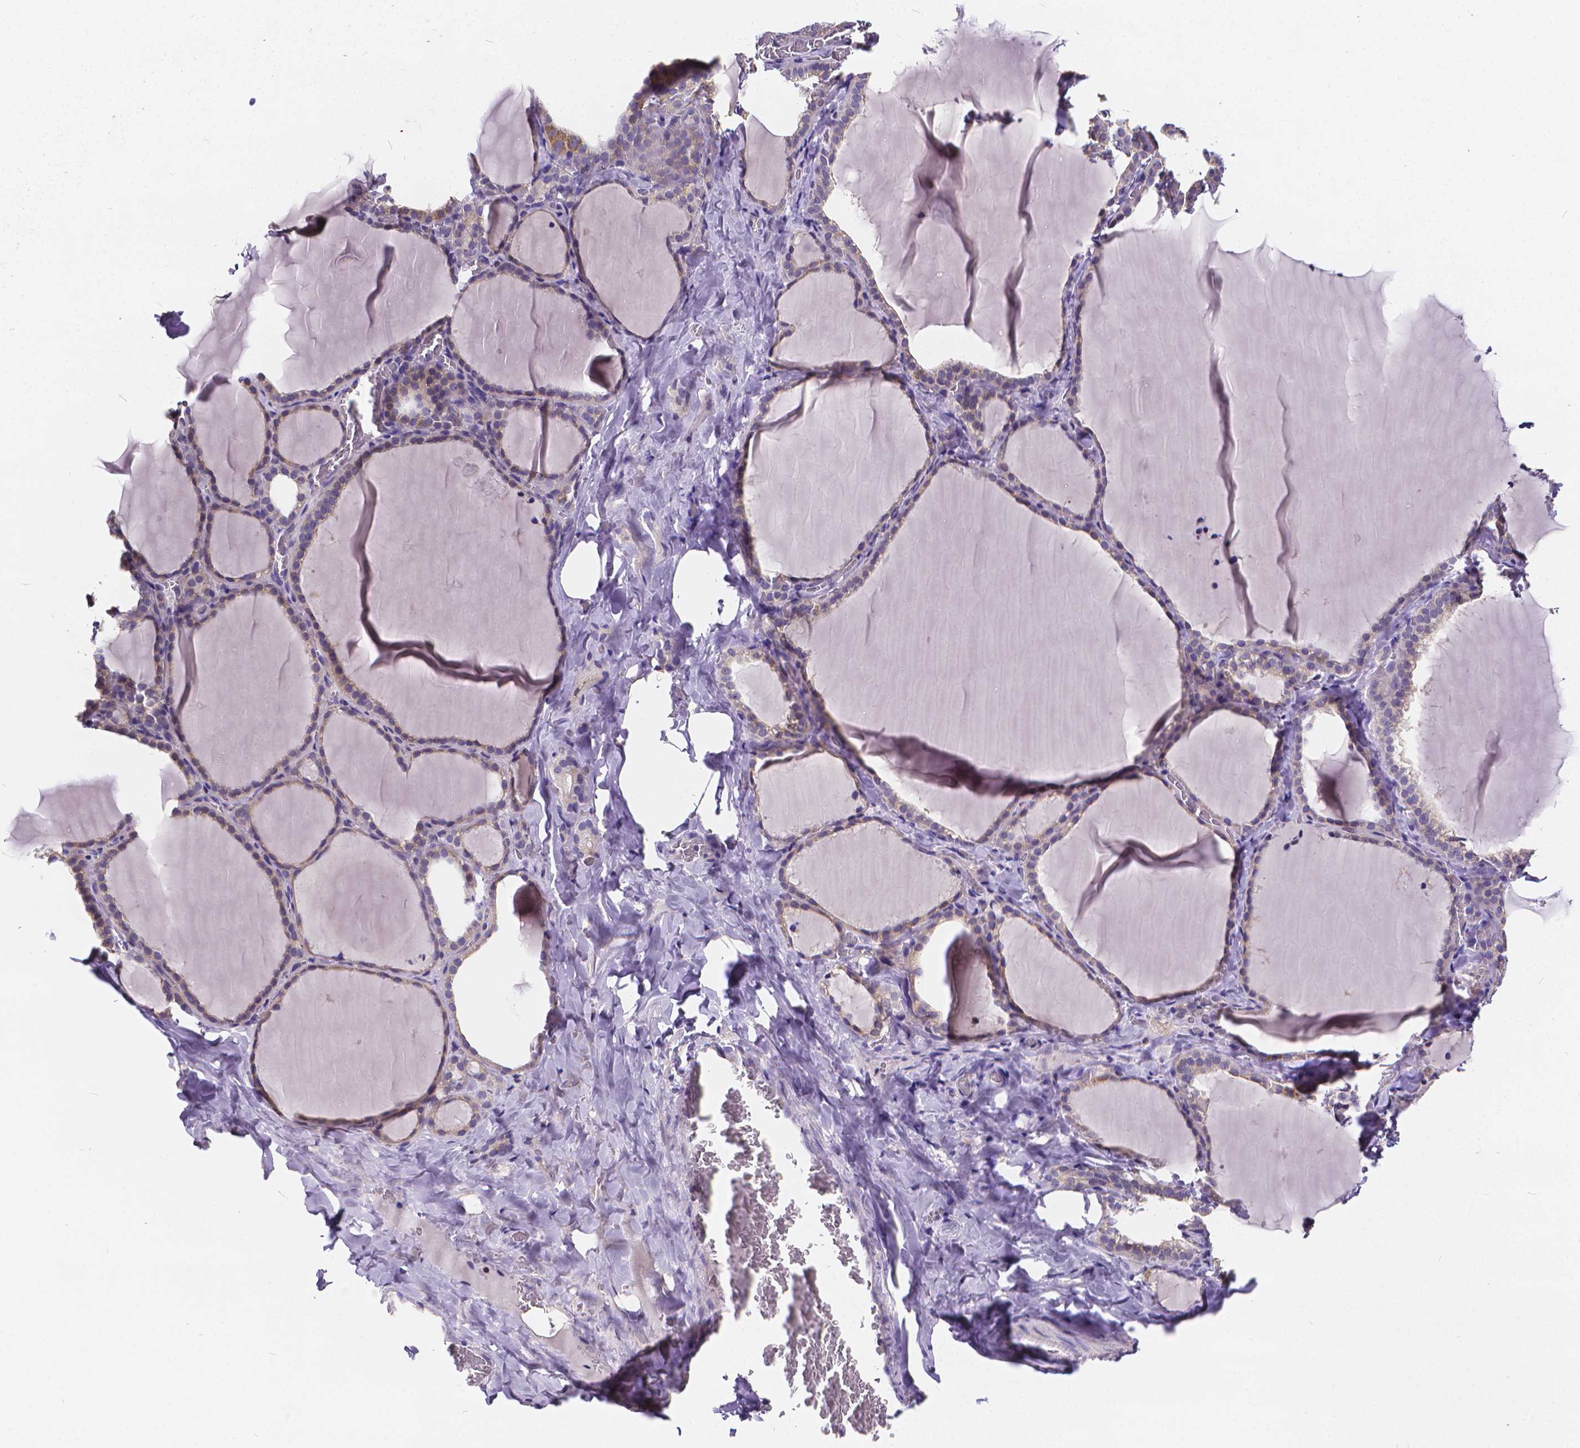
{"staining": {"intensity": "negative", "quantity": "none", "location": "none"}, "tissue": "thyroid gland", "cell_type": "Glandular cells", "image_type": "normal", "snomed": [{"axis": "morphology", "description": "Normal tissue, NOS"}, {"axis": "topography", "description": "Thyroid gland"}], "caption": "High power microscopy histopathology image of an immunohistochemistry micrograph of benign thyroid gland, revealing no significant staining in glandular cells.", "gene": "GLRB", "patient": {"sex": "female", "age": 22}}